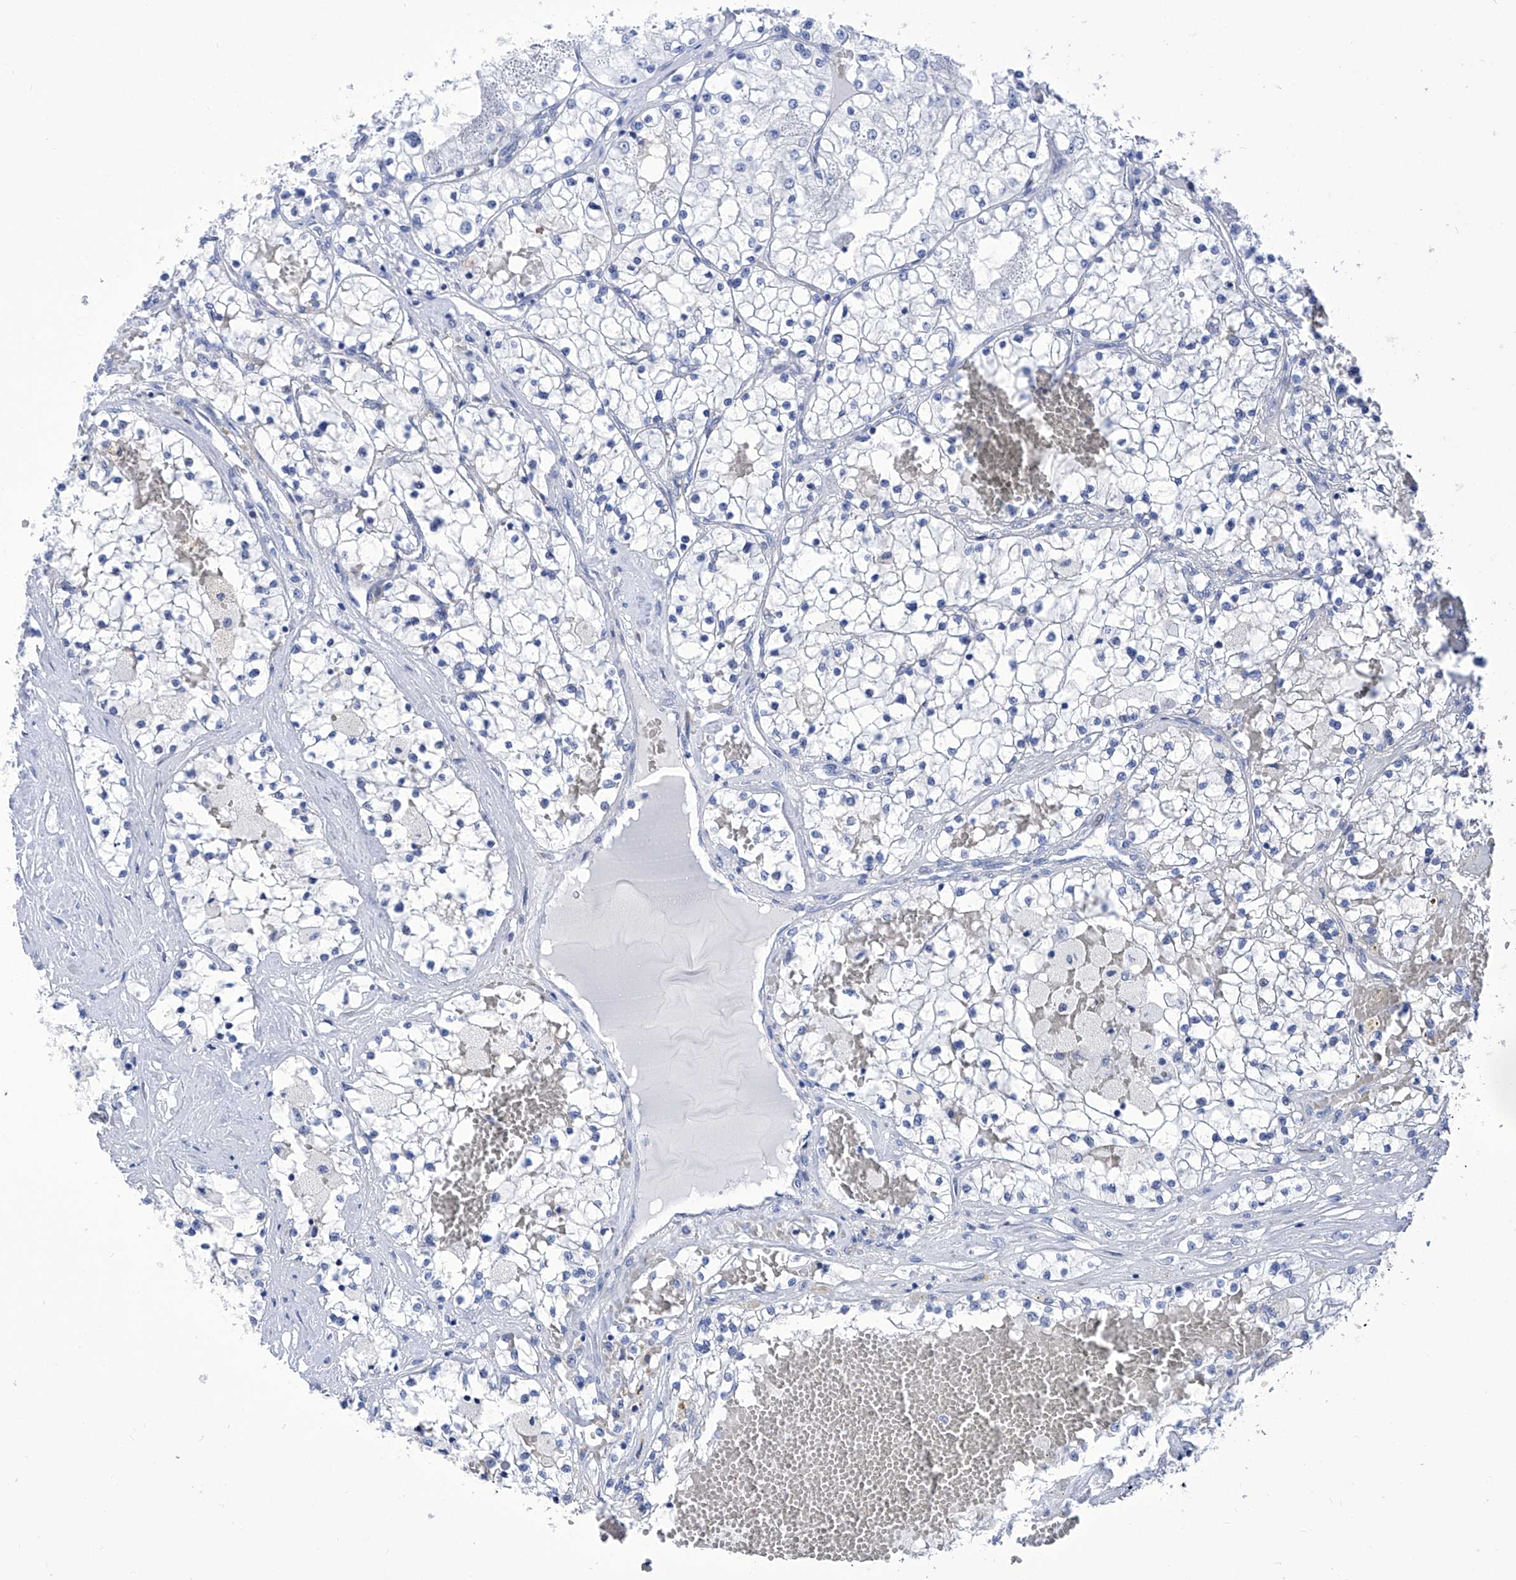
{"staining": {"intensity": "negative", "quantity": "none", "location": "none"}, "tissue": "renal cancer", "cell_type": "Tumor cells", "image_type": "cancer", "snomed": [{"axis": "morphology", "description": "Normal tissue, NOS"}, {"axis": "morphology", "description": "Adenocarcinoma, NOS"}, {"axis": "topography", "description": "Kidney"}], "caption": "This is a micrograph of IHC staining of adenocarcinoma (renal), which shows no positivity in tumor cells.", "gene": "SART1", "patient": {"sex": "male", "age": 68}}